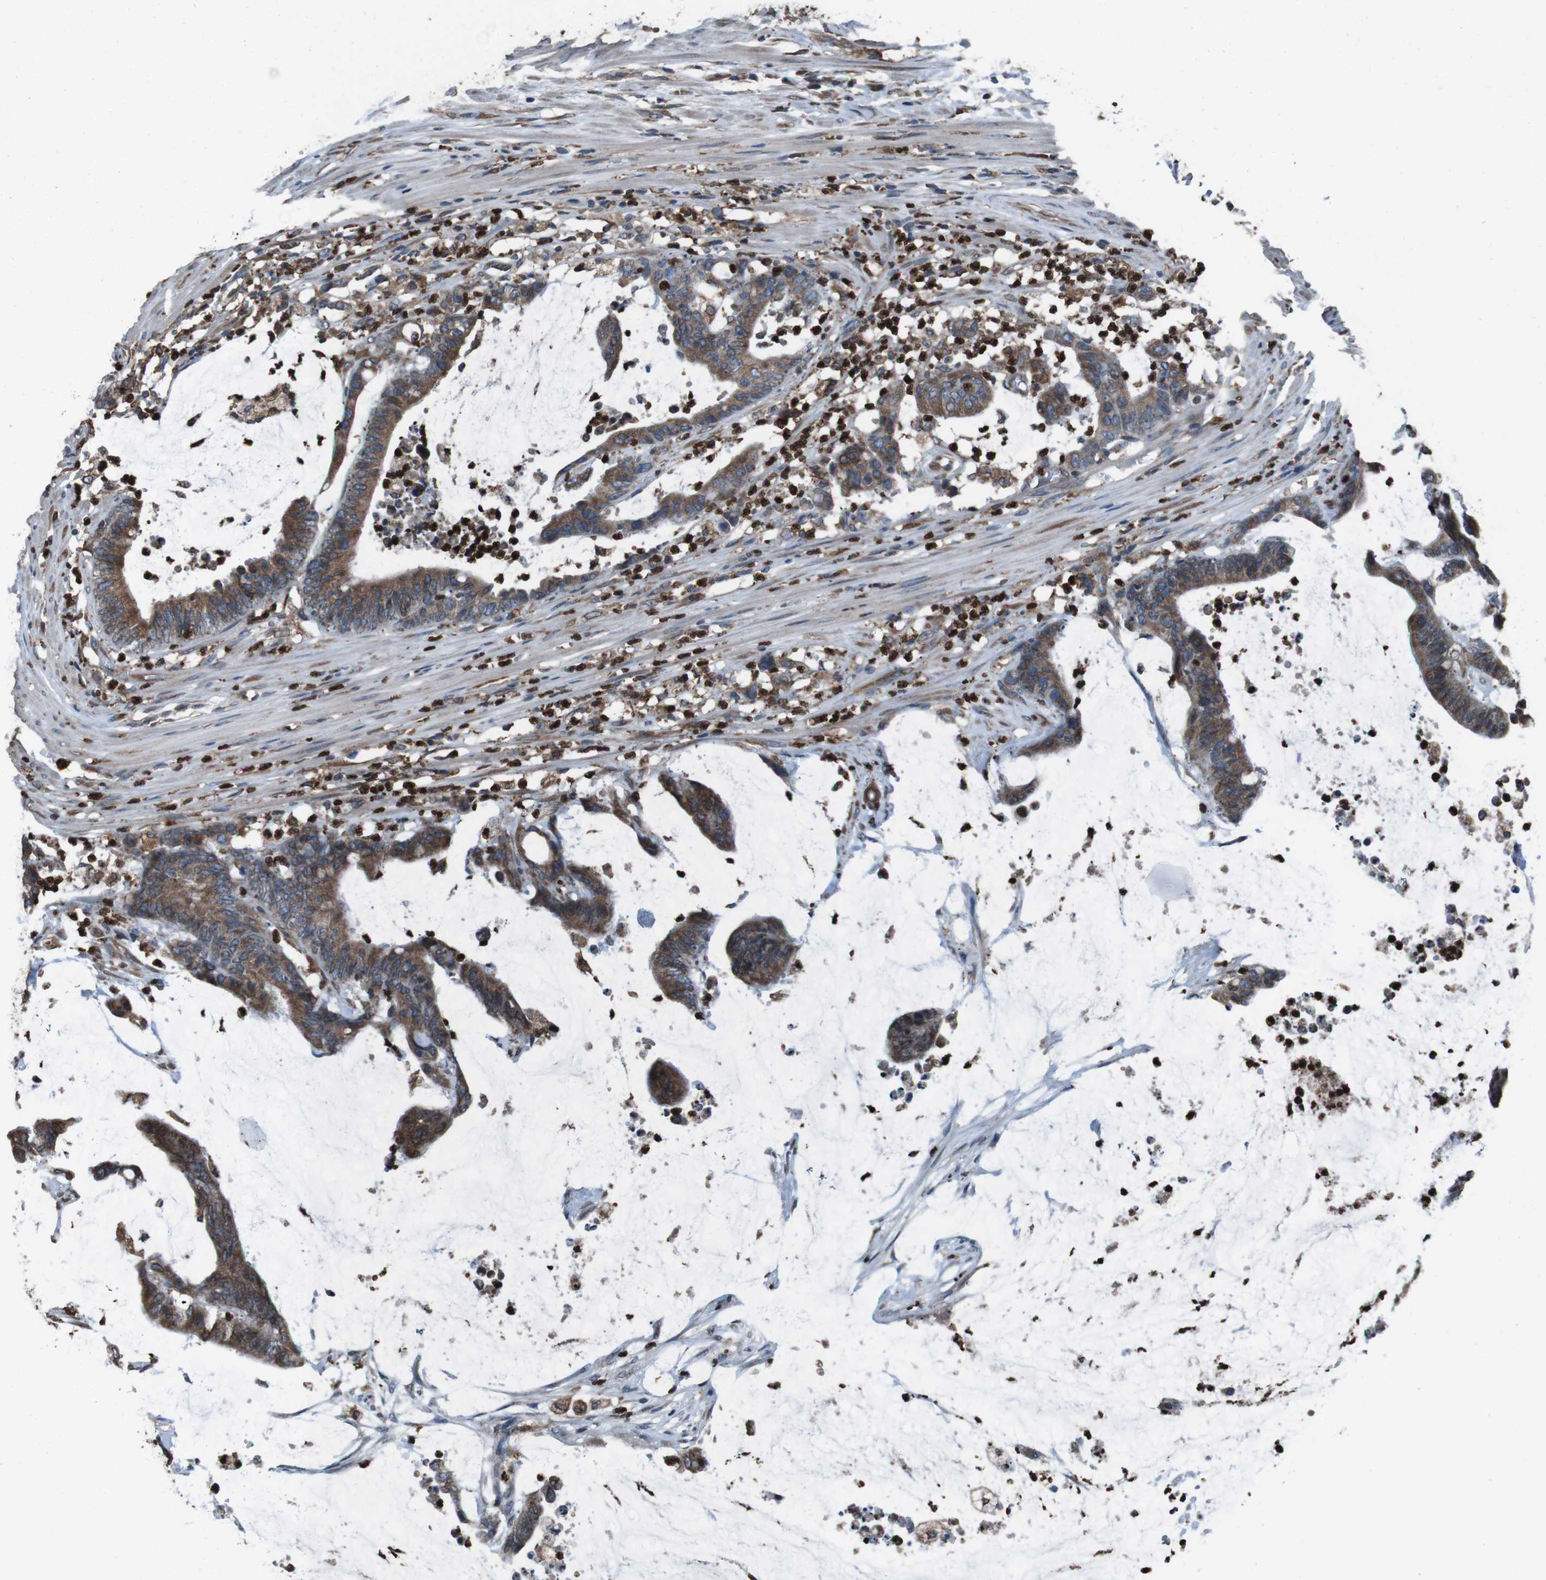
{"staining": {"intensity": "moderate", "quantity": ">75%", "location": "cytoplasmic/membranous"}, "tissue": "colorectal cancer", "cell_type": "Tumor cells", "image_type": "cancer", "snomed": [{"axis": "morphology", "description": "Adenocarcinoma, NOS"}, {"axis": "topography", "description": "Rectum"}], "caption": "DAB immunohistochemical staining of human colorectal cancer (adenocarcinoma) demonstrates moderate cytoplasmic/membranous protein expression in about >75% of tumor cells. The protein is shown in brown color, while the nuclei are stained blue.", "gene": "APMAP", "patient": {"sex": "female", "age": 66}}